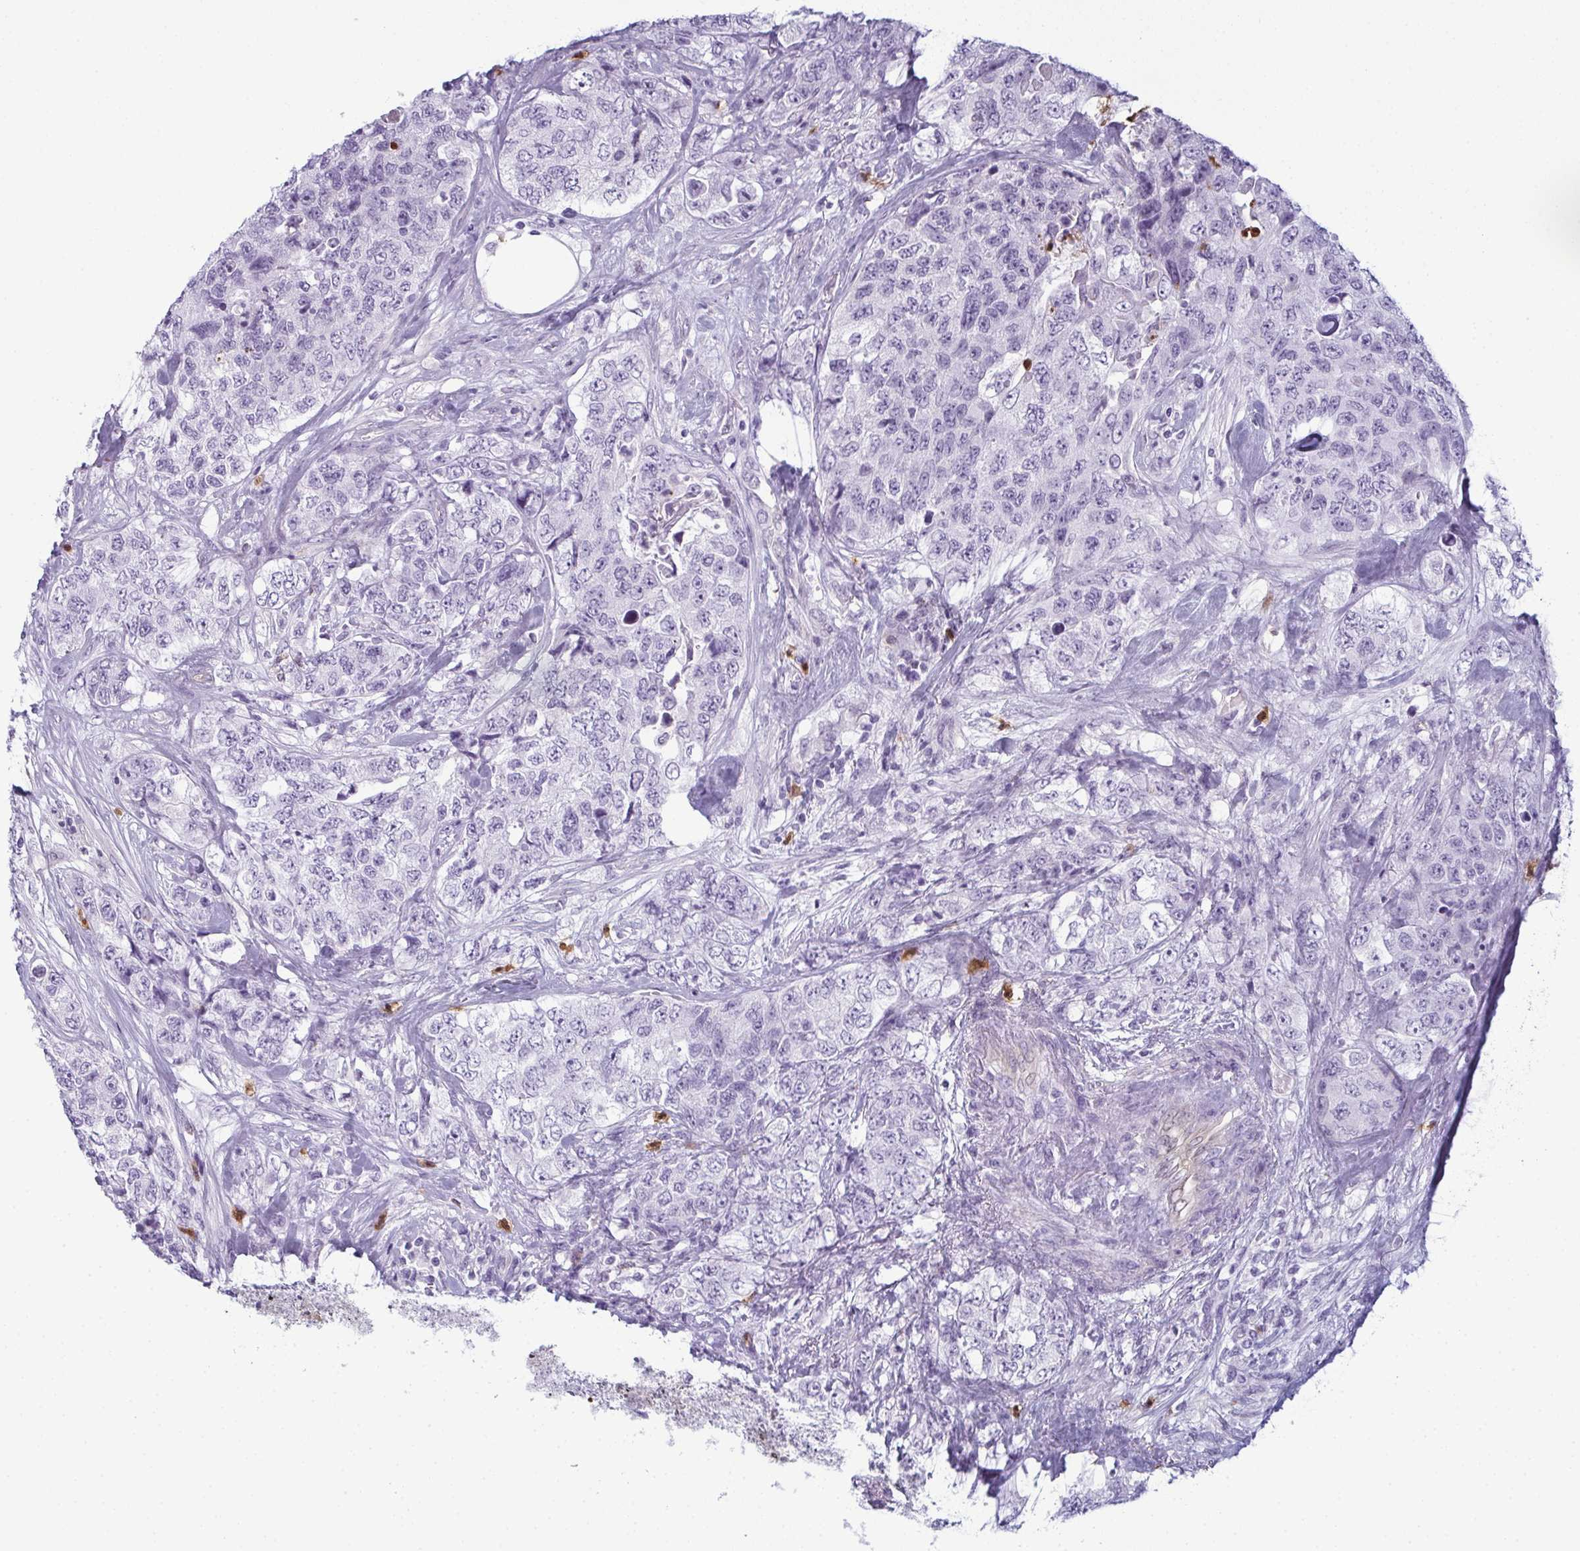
{"staining": {"intensity": "negative", "quantity": "none", "location": "none"}, "tissue": "urothelial cancer", "cell_type": "Tumor cells", "image_type": "cancer", "snomed": [{"axis": "morphology", "description": "Urothelial carcinoma, High grade"}, {"axis": "topography", "description": "Urinary bladder"}], "caption": "IHC photomicrograph of neoplastic tissue: urothelial cancer stained with DAB reveals no significant protein expression in tumor cells.", "gene": "CDA", "patient": {"sex": "female", "age": 78}}